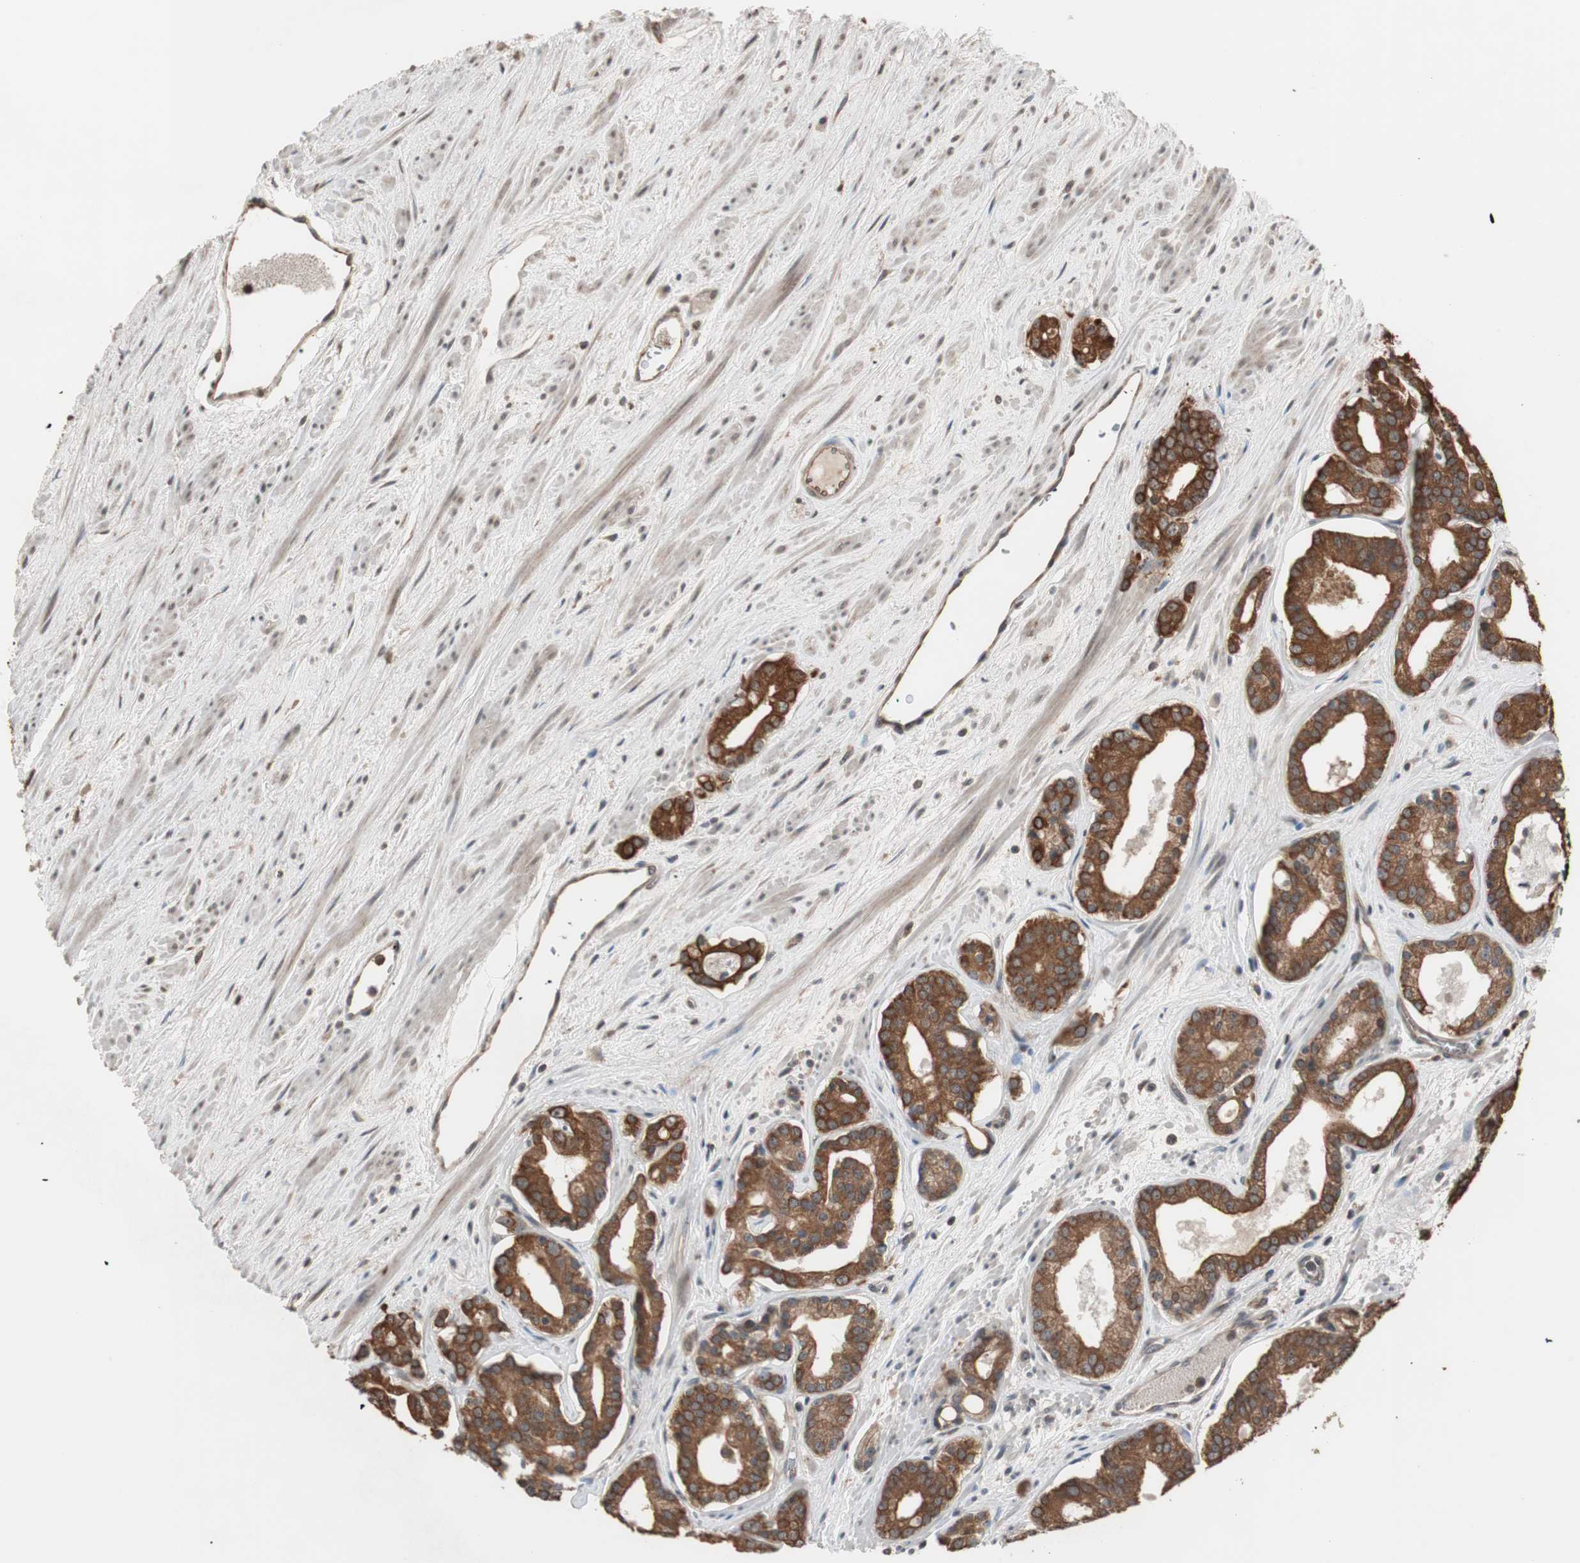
{"staining": {"intensity": "strong", "quantity": ">75%", "location": "cytoplasmic/membranous"}, "tissue": "prostate cancer", "cell_type": "Tumor cells", "image_type": "cancer", "snomed": [{"axis": "morphology", "description": "Adenocarcinoma, Low grade"}, {"axis": "topography", "description": "Prostate"}], "caption": "Strong cytoplasmic/membranous protein staining is appreciated in about >75% of tumor cells in low-grade adenocarcinoma (prostate).", "gene": "FBXO5", "patient": {"sex": "male", "age": 63}}